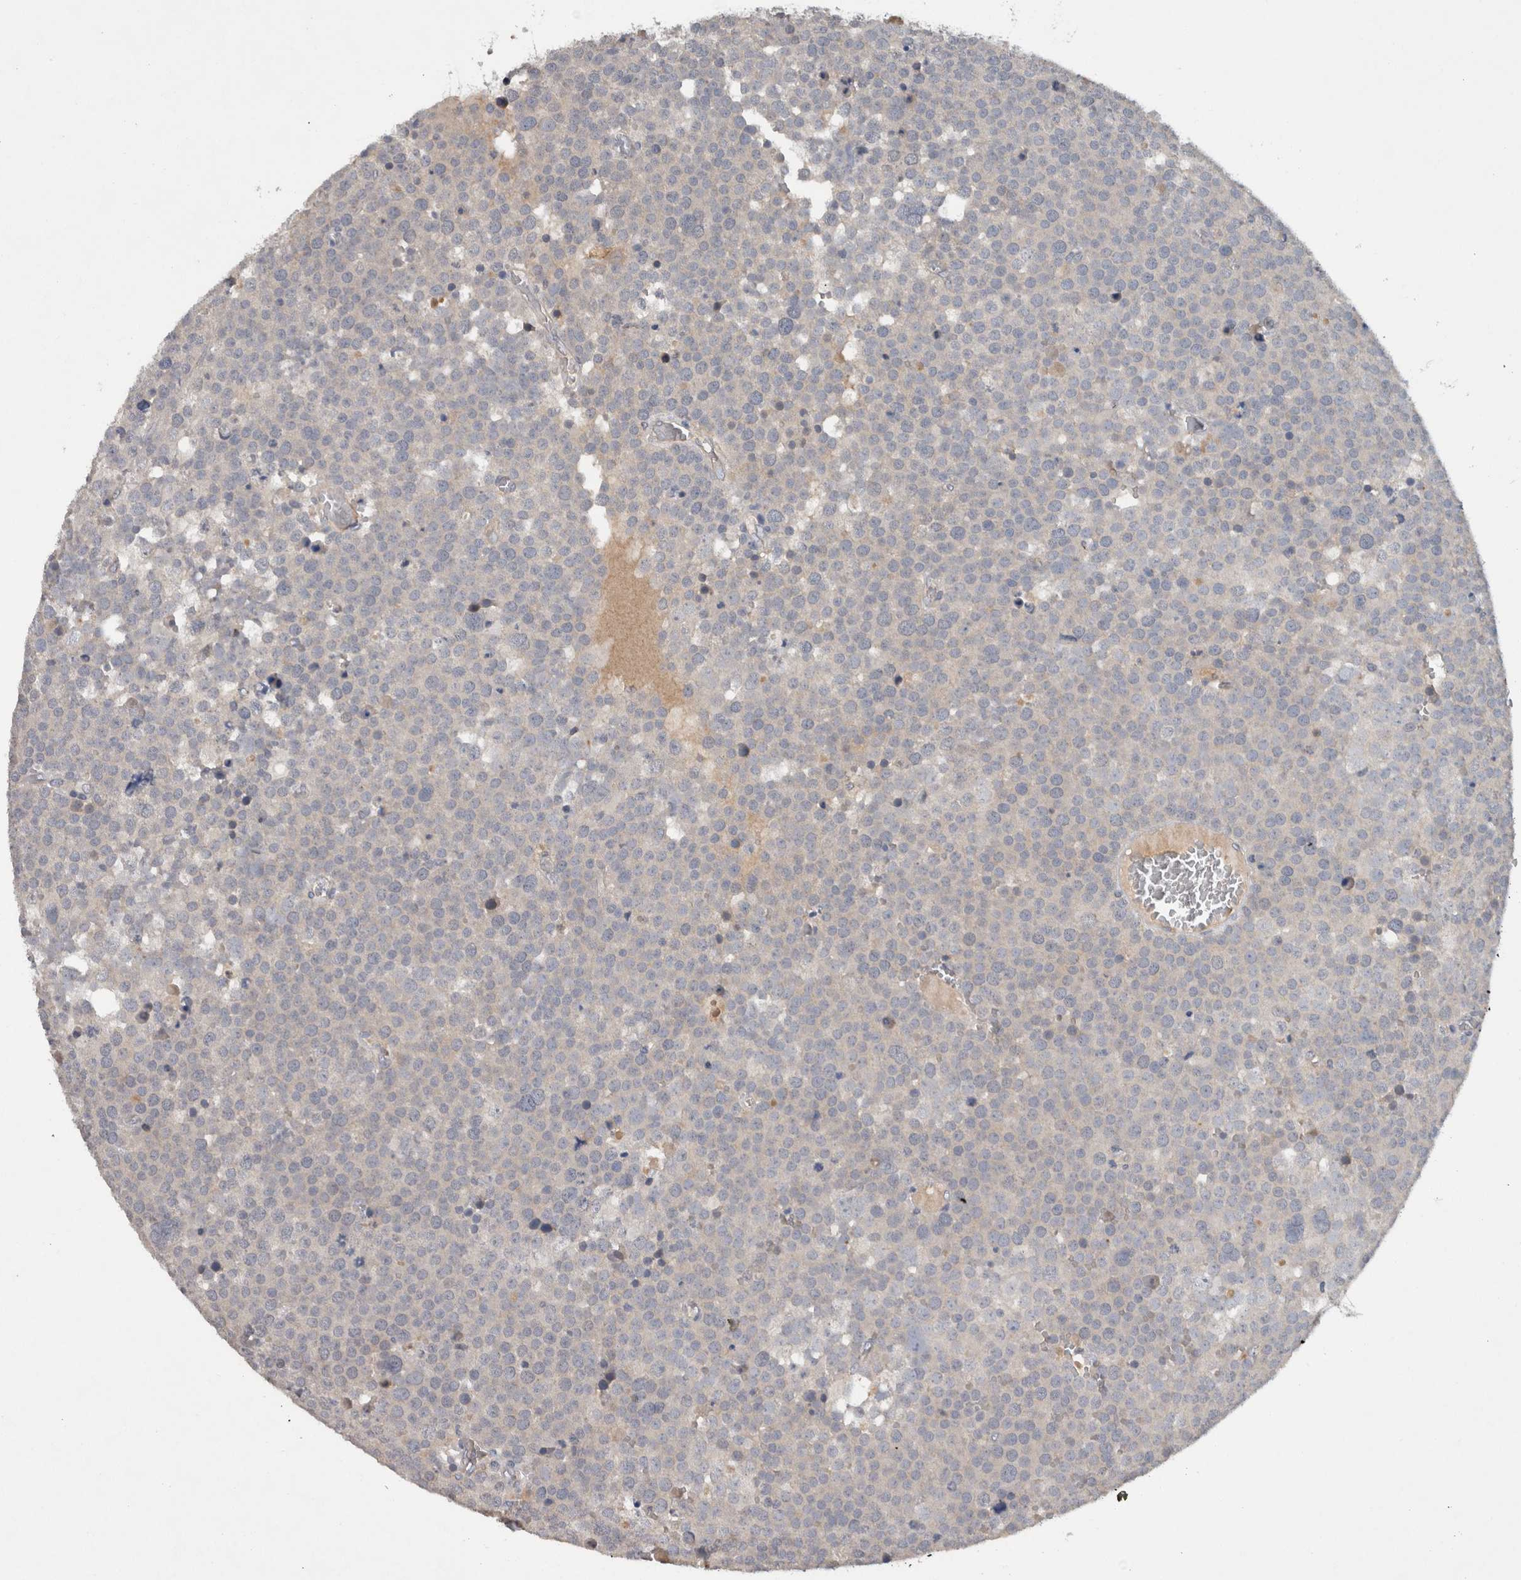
{"staining": {"intensity": "negative", "quantity": "none", "location": "none"}, "tissue": "testis cancer", "cell_type": "Tumor cells", "image_type": "cancer", "snomed": [{"axis": "morphology", "description": "Seminoma, NOS"}, {"axis": "topography", "description": "Testis"}], "caption": "High magnification brightfield microscopy of seminoma (testis) stained with DAB (3,3'-diaminobenzidine) (brown) and counterstained with hematoxylin (blue): tumor cells show no significant expression.", "gene": "HEXD", "patient": {"sex": "male", "age": 71}}